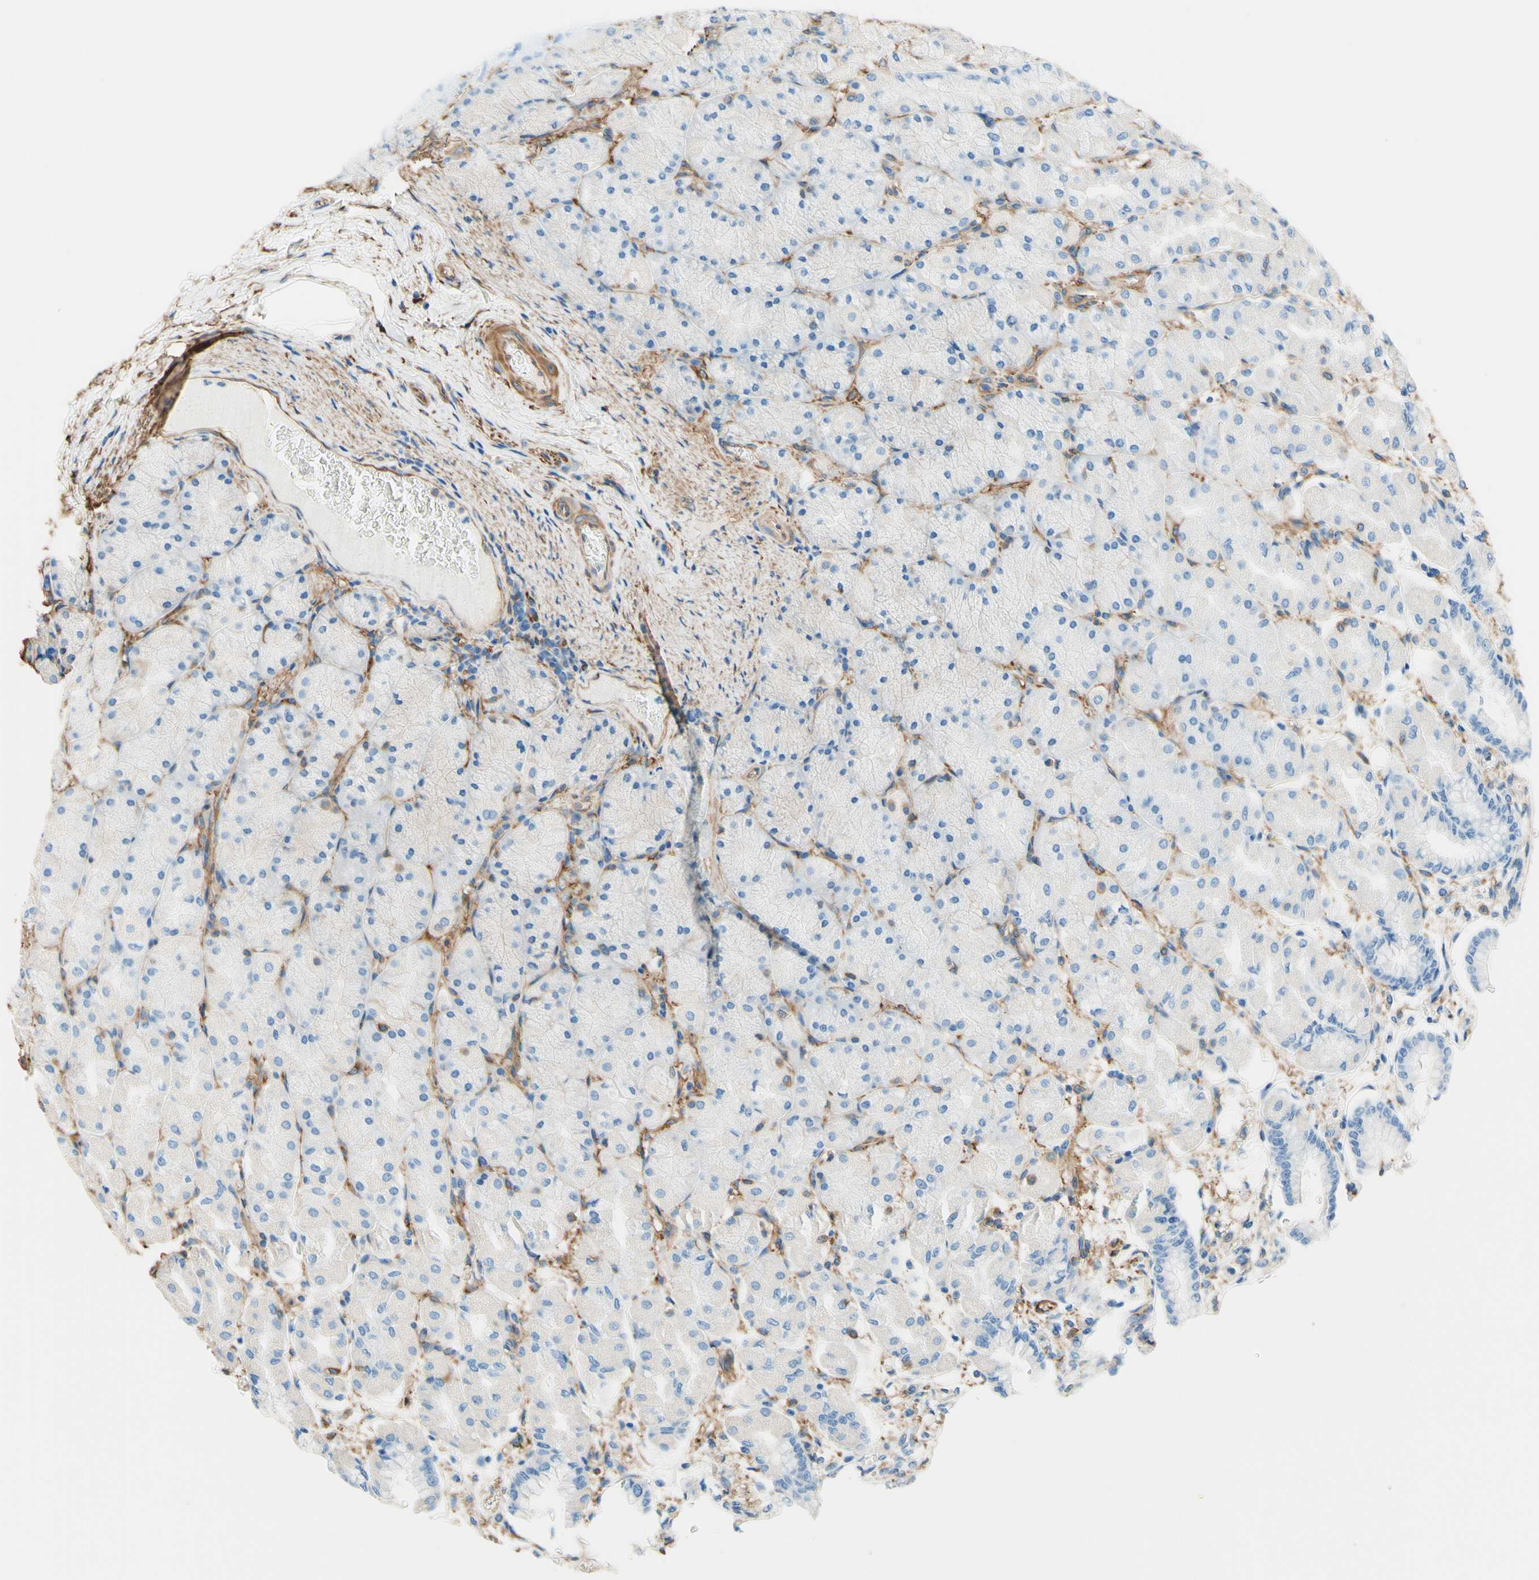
{"staining": {"intensity": "negative", "quantity": "none", "location": "none"}, "tissue": "stomach", "cell_type": "Glandular cells", "image_type": "normal", "snomed": [{"axis": "morphology", "description": "Normal tissue, NOS"}, {"axis": "topography", "description": "Stomach, upper"}], "caption": "The micrograph displays no significant staining in glandular cells of stomach.", "gene": "DPYSL3", "patient": {"sex": "female", "age": 56}}